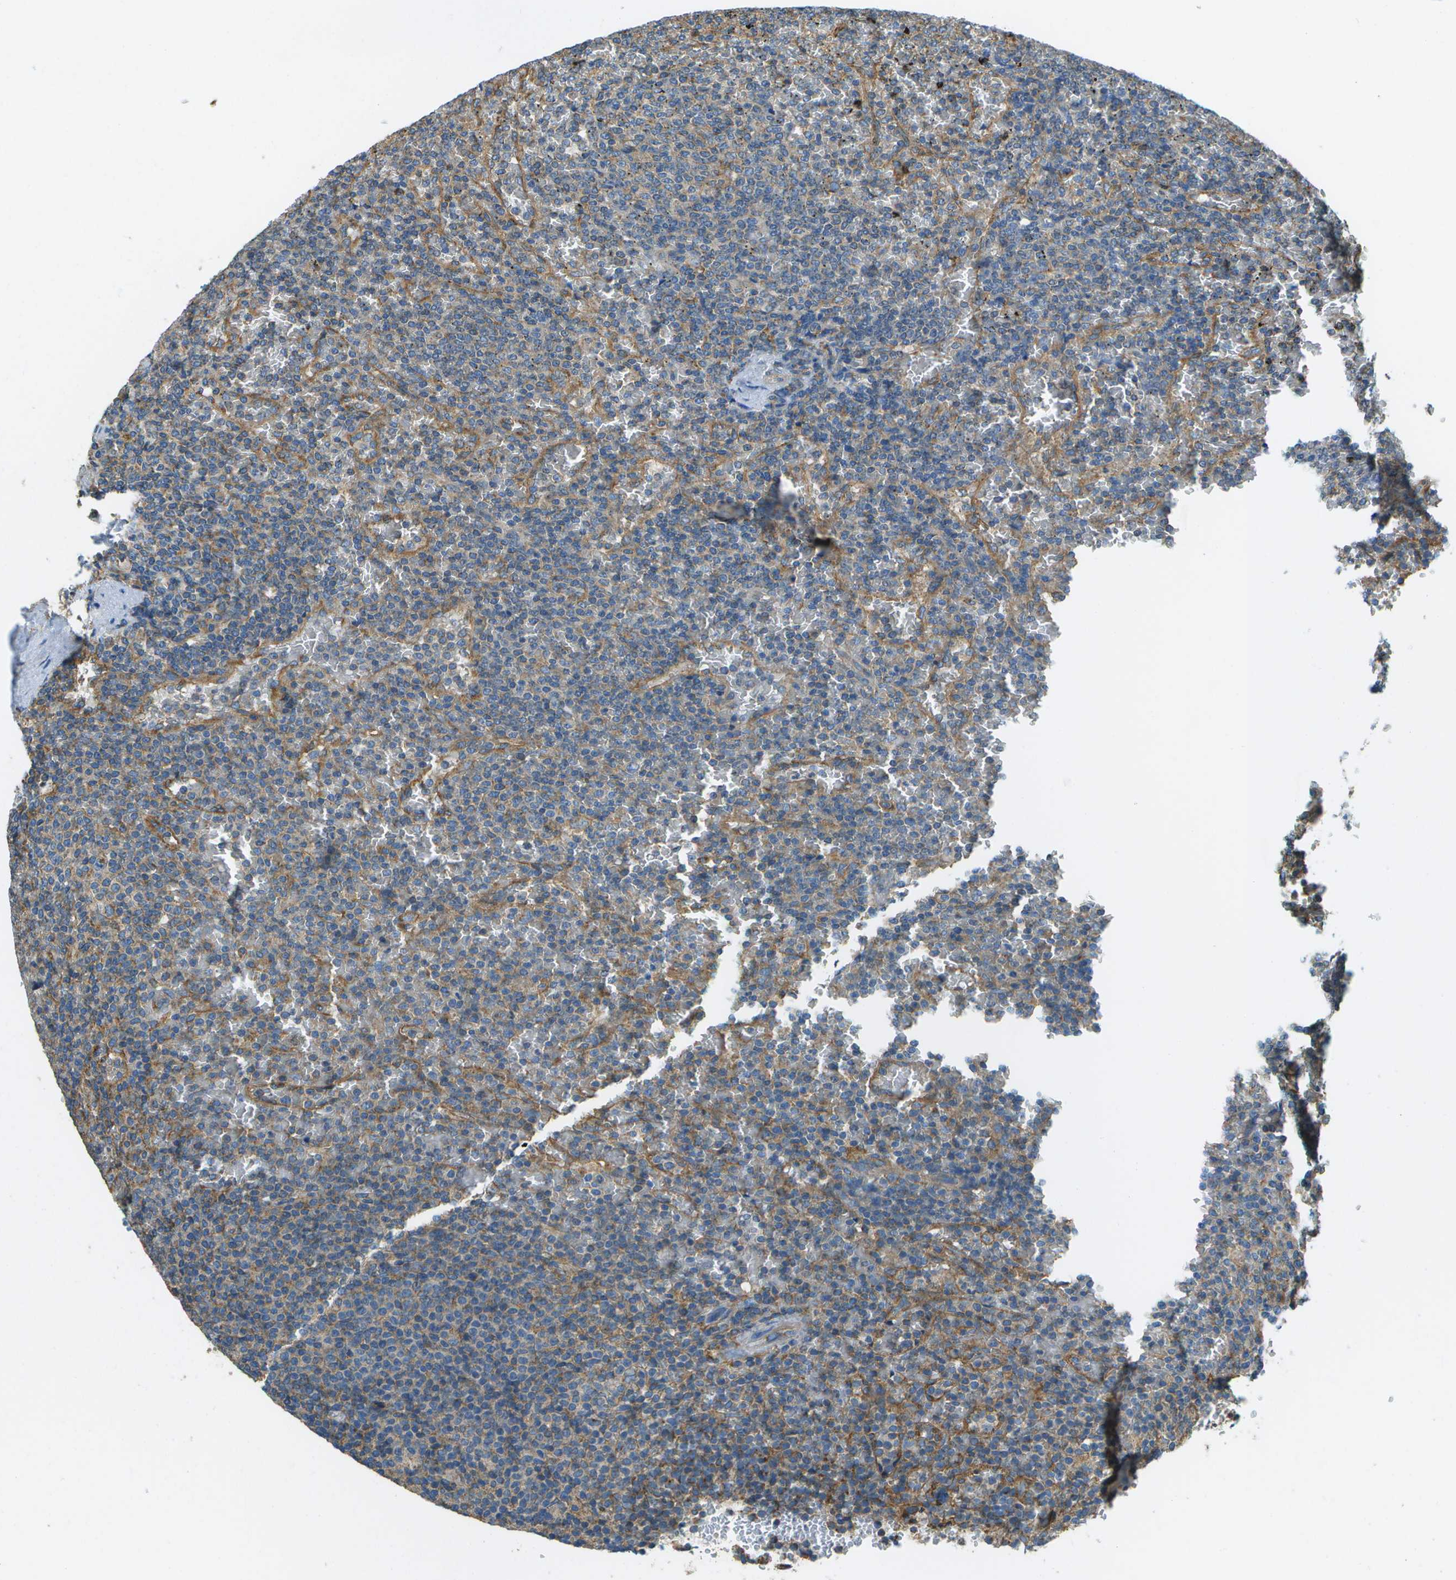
{"staining": {"intensity": "negative", "quantity": "none", "location": "none"}, "tissue": "lymphoma", "cell_type": "Tumor cells", "image_type": "cancer", "snomed": [{"axis": "morphology", "description": "Malignant lymphoma, non-Hodgkin's type, Low grade"}, {"axis": "topography", "description": "Spleen"}], "caption": "Photomicrograph shows no protein expression in tumor cells of lymphoma tissue.", "gene": "CLTC", "patient": {"sex": "female", "age": 77}}